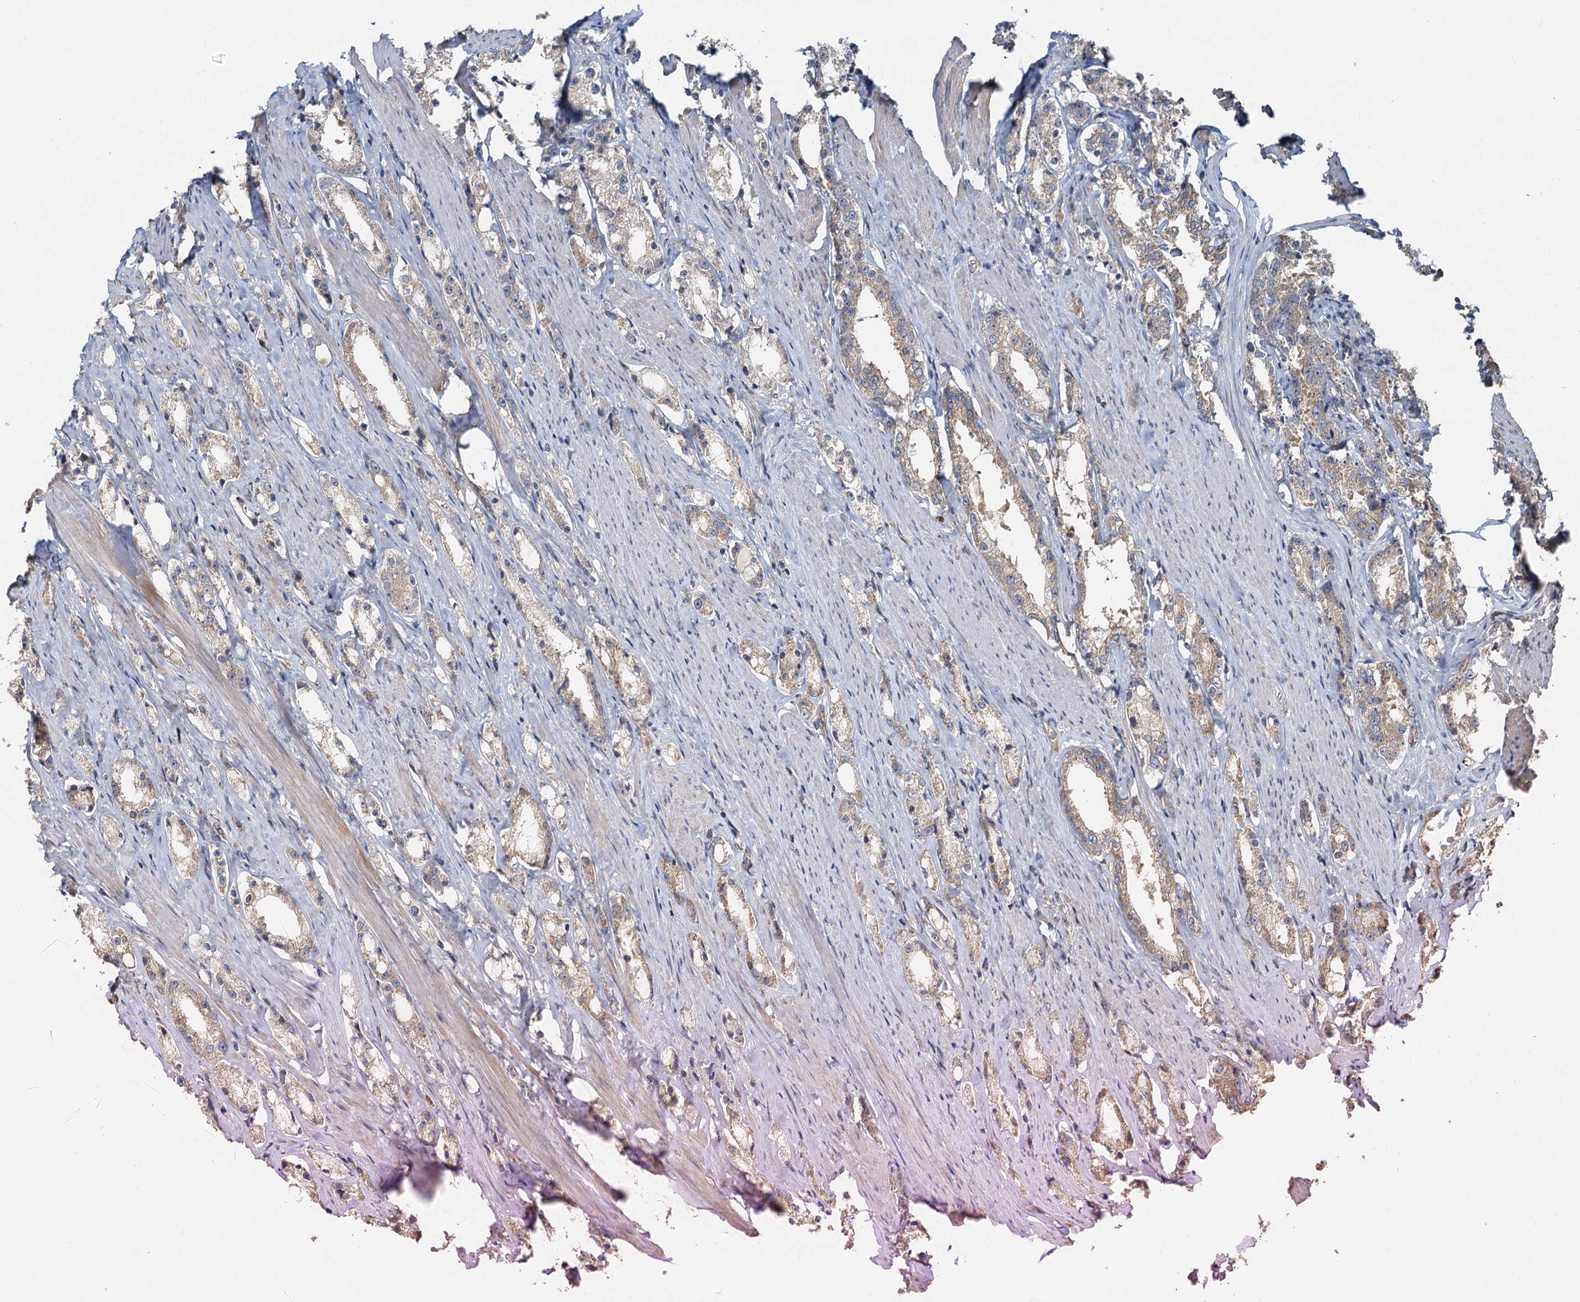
{"staining": {"intensity": "weak", "quantity": "25%-75%", "location": "cytoplasmic/membranous"}, "tissue": "prostate cancer", "cell_type": "Tumor cells", "image_type": "cancer", "snomed": [{"axis": "morphology", "description": "Adenocarcinoma, High grade"}, {"axis": "topography", "description": "Prostate"}], "caption": "There is low levels of weak cytoplasmic/membranous staining in tumor cells of prostate cancer (adenocarcinoma (high-grade)), as demonstrated by immunohistochemical staining (brown color).", "gene": "HYI", "patient": {"sex": "male", "age": 66}}